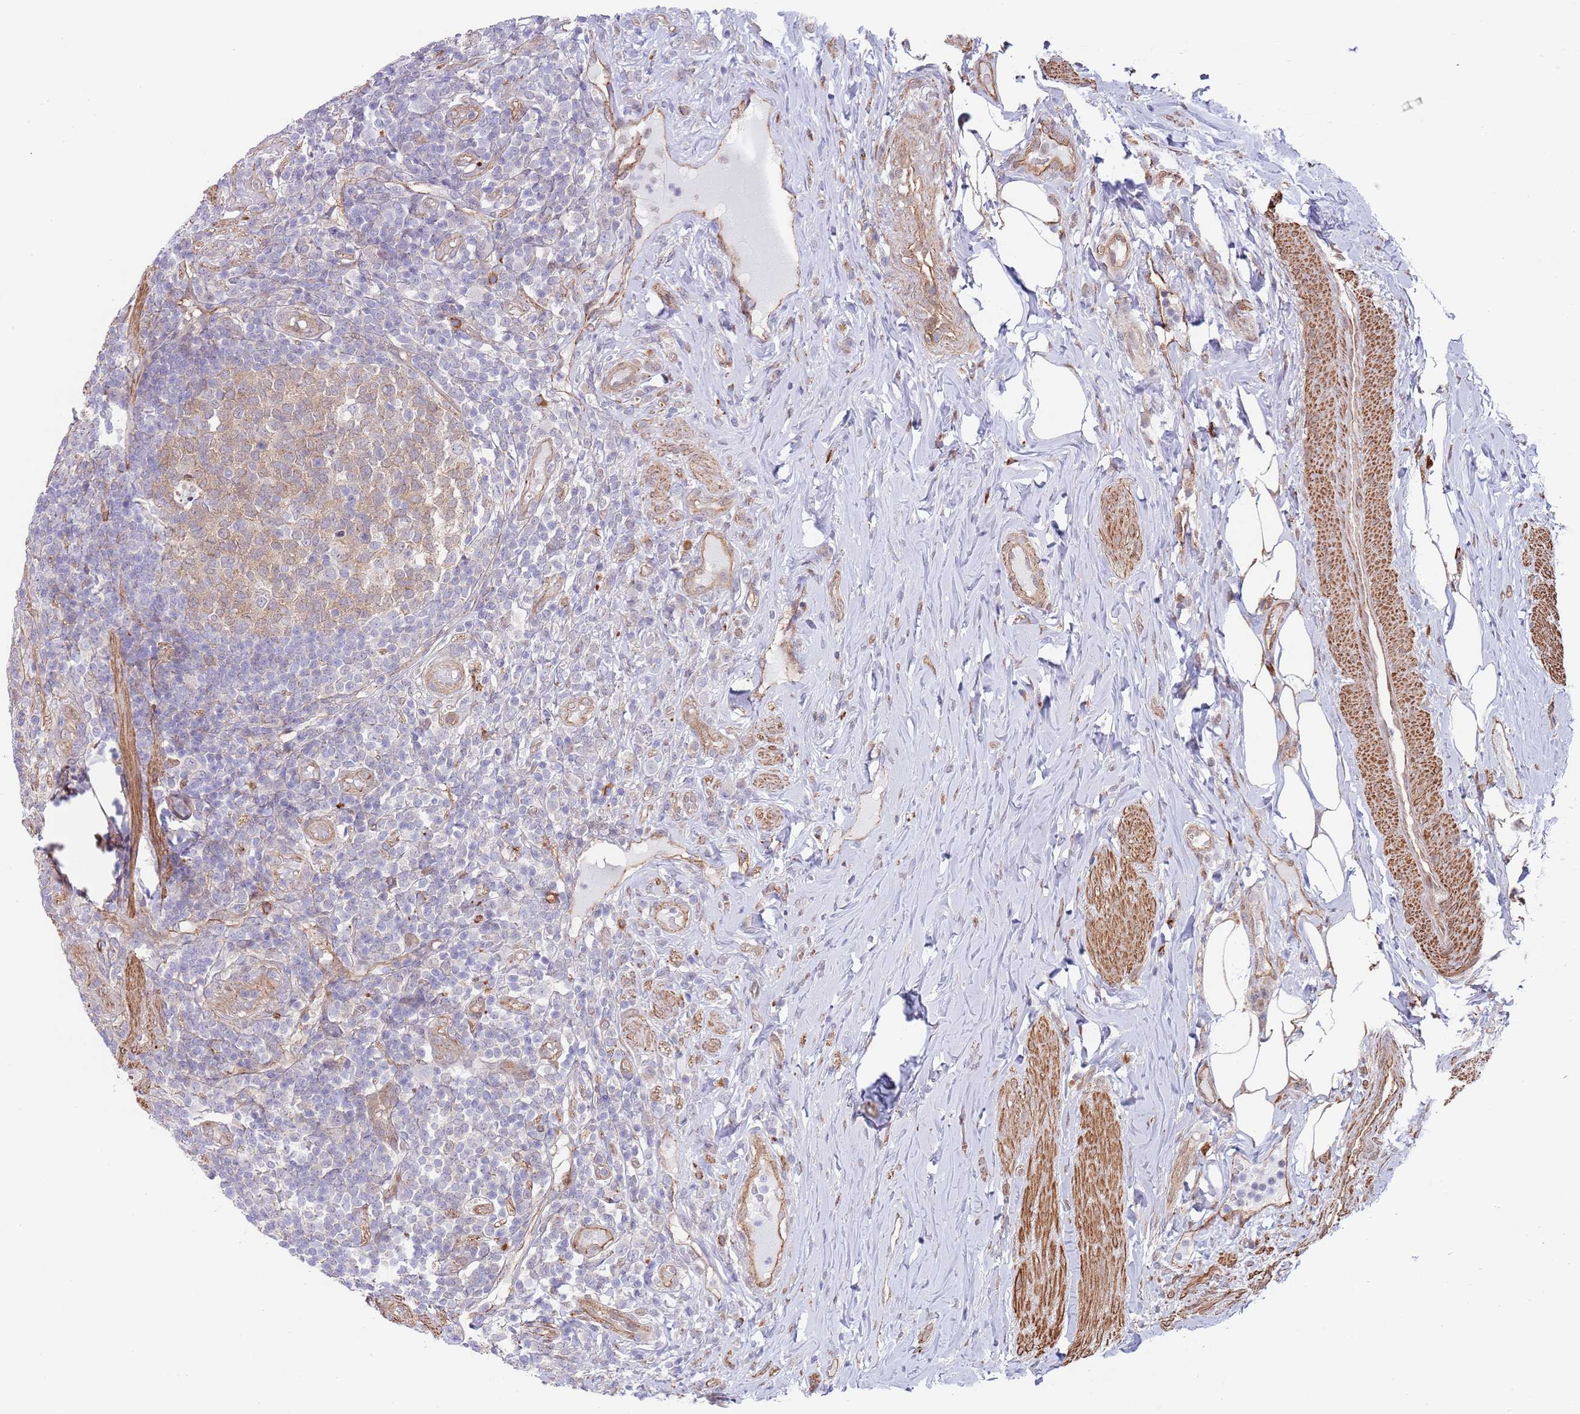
{"staining": {"intensity": "moderate", "quantity": ">75%", "location": "cytoplasmic/membranous,nuclear"}, "tissue": "appendix", "cell_type": "Glandular cells", "image_type": "normal", "snomed": [{"axis": "morphology", "description": "Normal tissue, NOS"}, {"axis": "topography", "description": "Appendix"}], "caption": "Immunohistochemistry (DAB (3,3'-diaminobenzidine)) staining of unremarkable human appendix demonstrates moderate cytoplasmic/membranous,nuclear protein positivity in approximately >75% of glandular cells. (brown staining indicates protein expression, while blue staining denotes nuclei).", "gene": "BPNT1", "patient": {"sex": "female", "age": 43}}